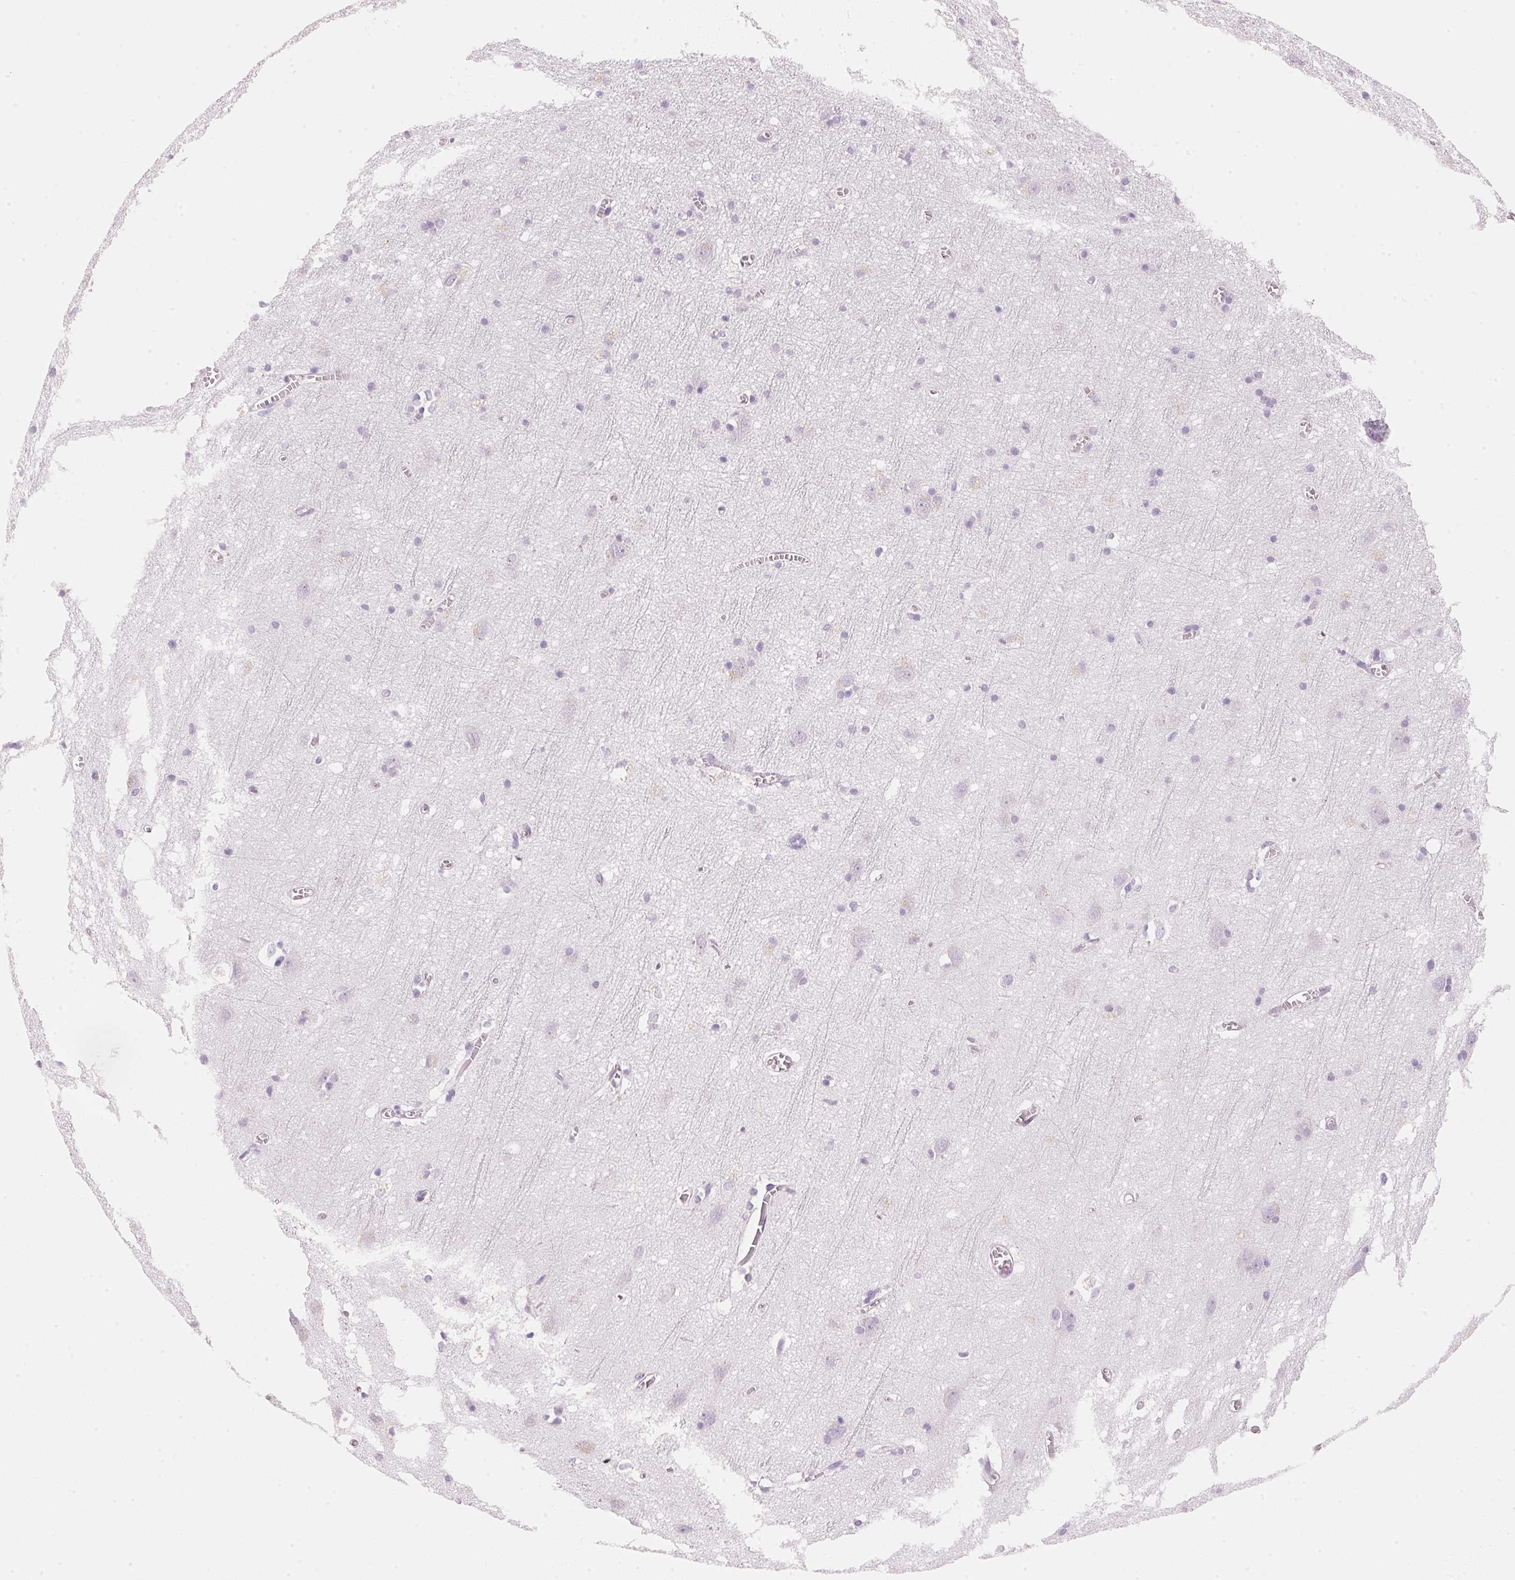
{"staining": {"intensity": "negative", "quantity": "none", "location": "none"}, "tissue": "cerebral cortex", "cell_type": "Endothelial cells", "image_type": "normal", "snomed": [{"axis": "morphology", "description": "Normal tissue, NOS"}, {"axis": "topography", "description": "Cerebral cortex"}], "caption": "Image shows no protein positivity in endothelial cells of normal cerebral cortex. The staining is performed using DAB (3,3'-diaminobenzidine) brown chromogen with nuclei counter-stained in using hematoxylin.", "gene": "HOXB13", "patient": {"sex": "male", "age": 70}}